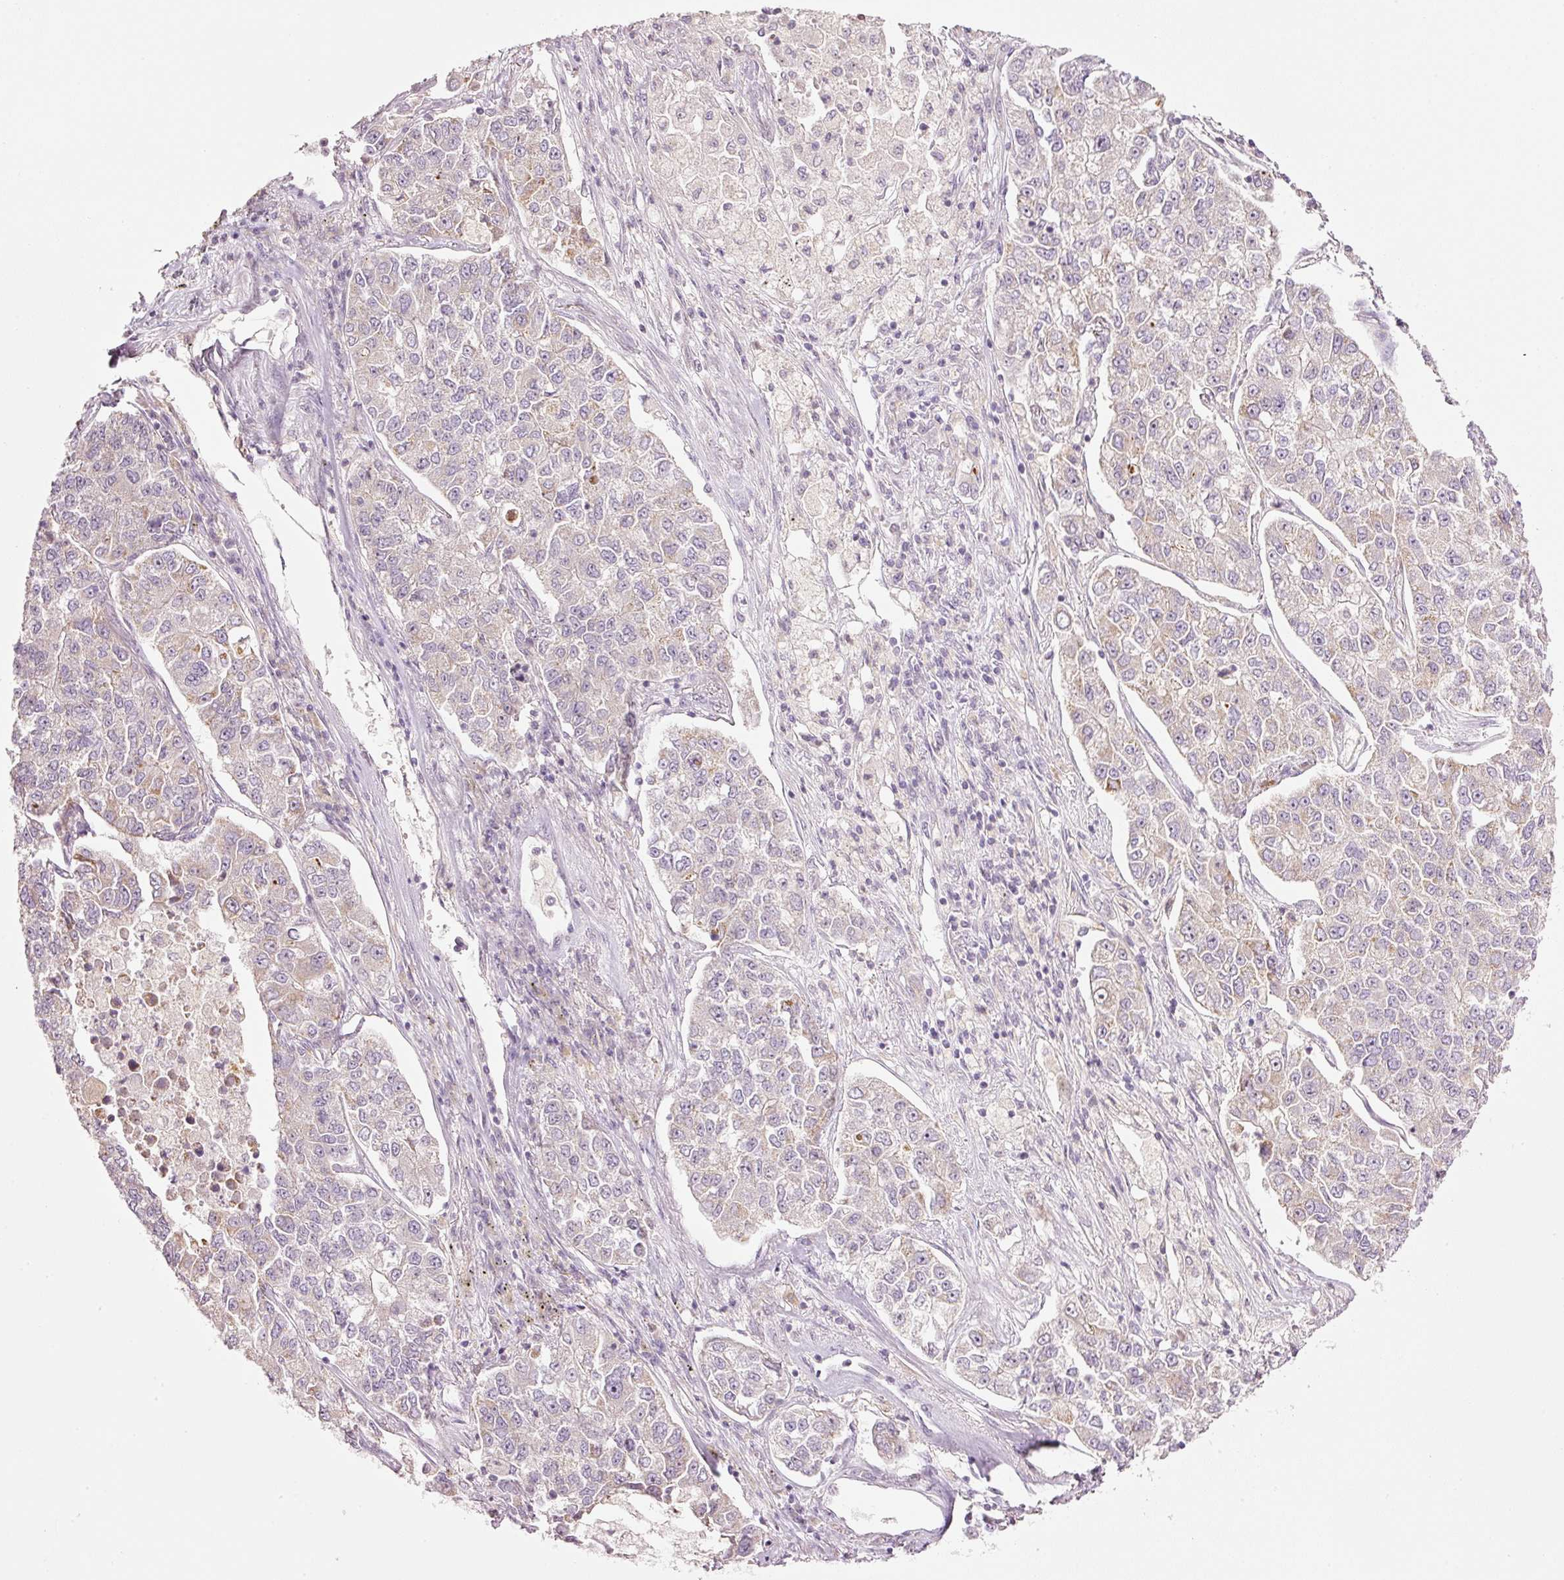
{"staining": {"intensity": "weak", "quantity": "<25%", "location": "cytoplasmic/membranous"}, "tissue": "lung cancer", "cell_type": "Tumor cells", "image_type": "cancer", "snomed": [{"axis": "morphology", "description": "Adenocarcinoma, NOS"}, {"axis": "topography", "description": "Lung"}], "caption": "Lung adenocarcinoma was stained to show a protein in brown. There is no significant expression in tumor cells. (DAB (3,3'-diaminobenzidine) immunohistochemistry (IHC) visualized using brightfield microscopy, high magnification).", "gene": "CDC20B", "patient": {"sex": "male", "age": 49}}